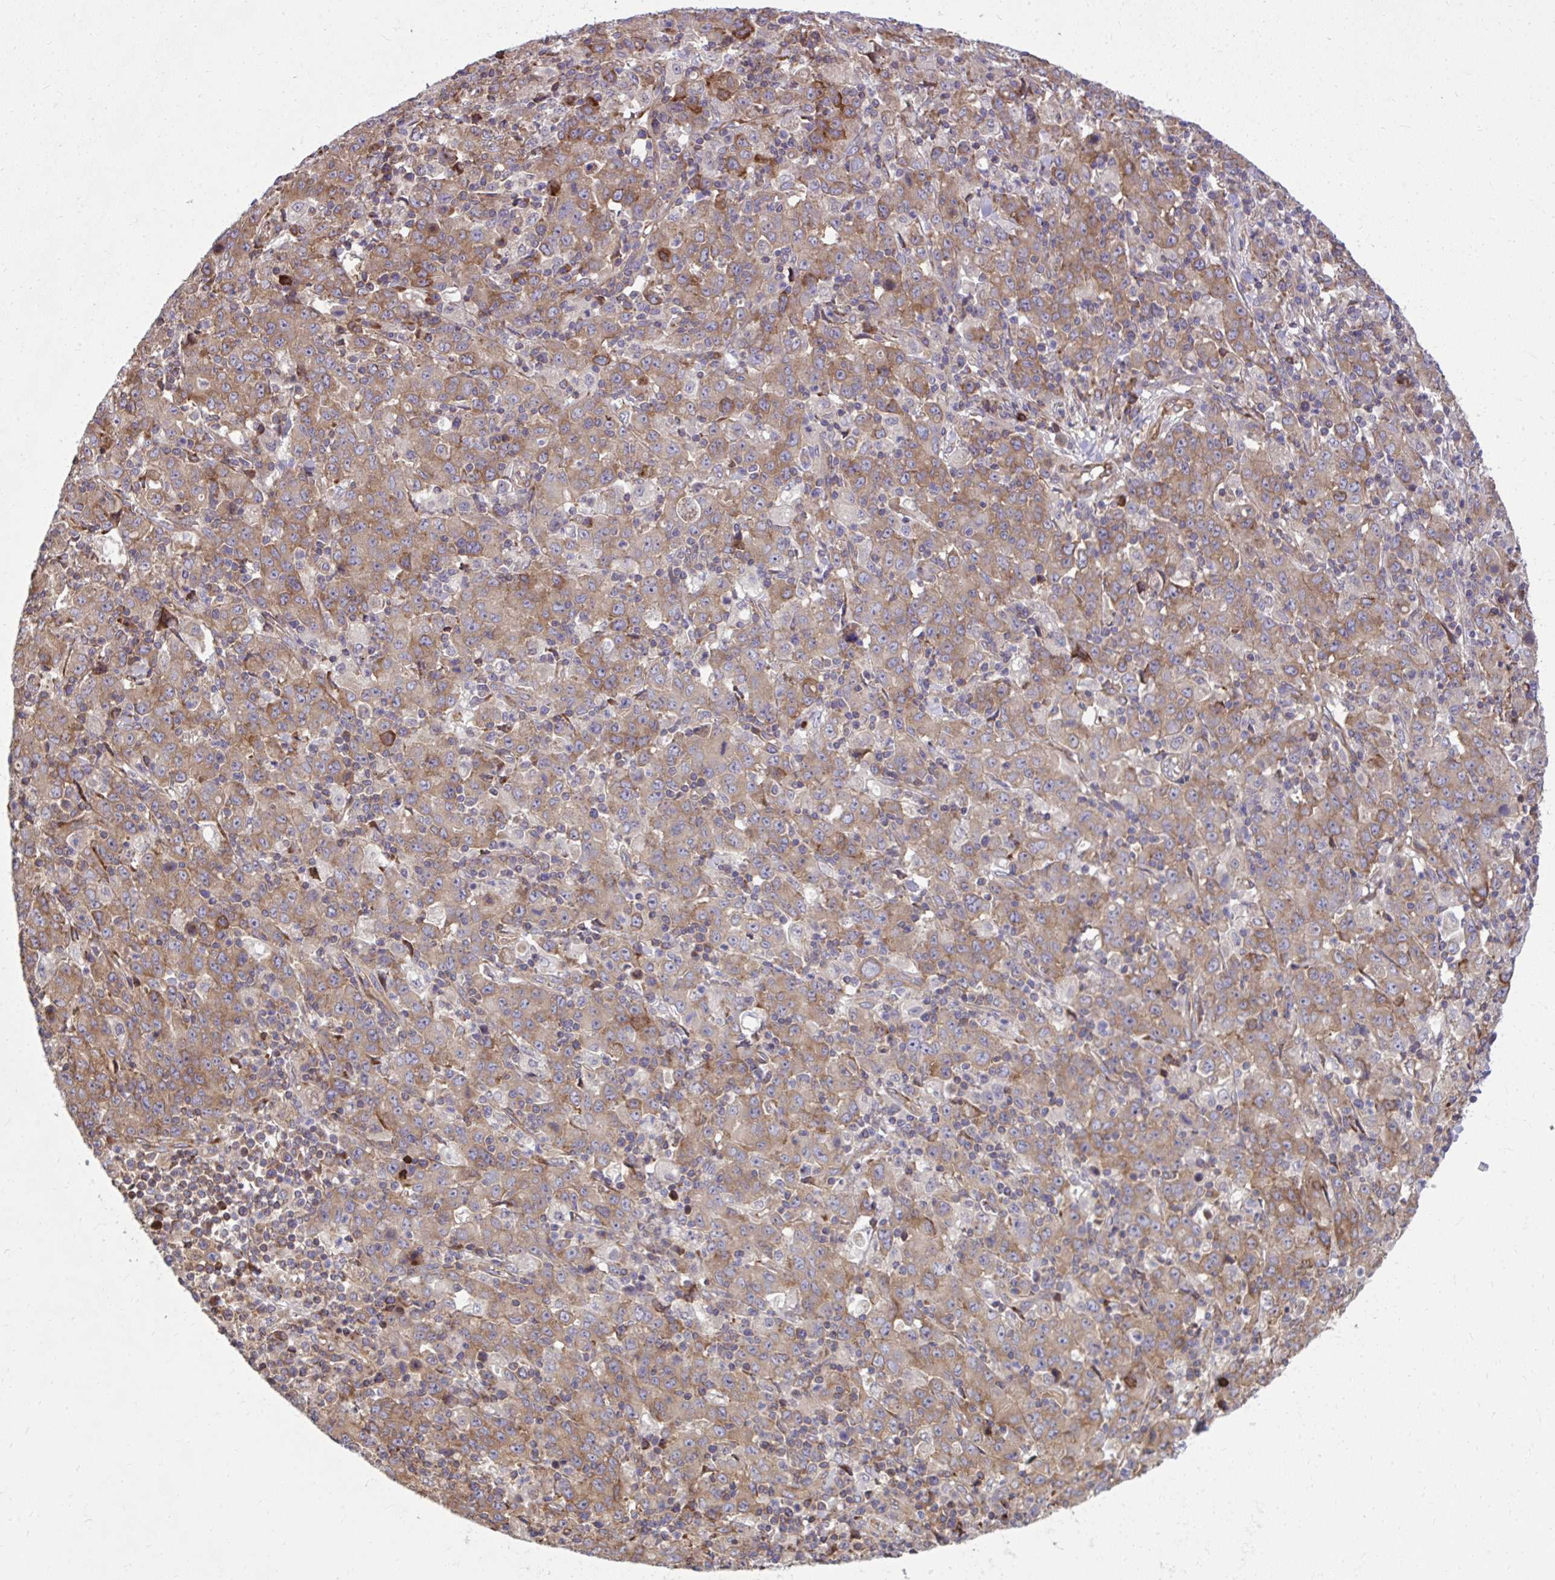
{"staining": {"intensity": "moderate", "quantity": ">75%", "location": "cytoplasmic/membranous"}, "tissue": "stomach cancer", "cell_type": "Tumor cells", "image_type": "cancer", "snomed": [{"axis": "morphology", "description": "Adenocarcinoma, NOS"}, {"axis": "topography", "description": "Stomach, upper"}], "caption": "Stomach adenocarcinoma stained with a brown dye reveals moderate cytoplasmic/membranous positive expression in approximately >75% of tumor cells.", "gene": "NMNAT3", "patient": {"sex": "male", "age": 69}}